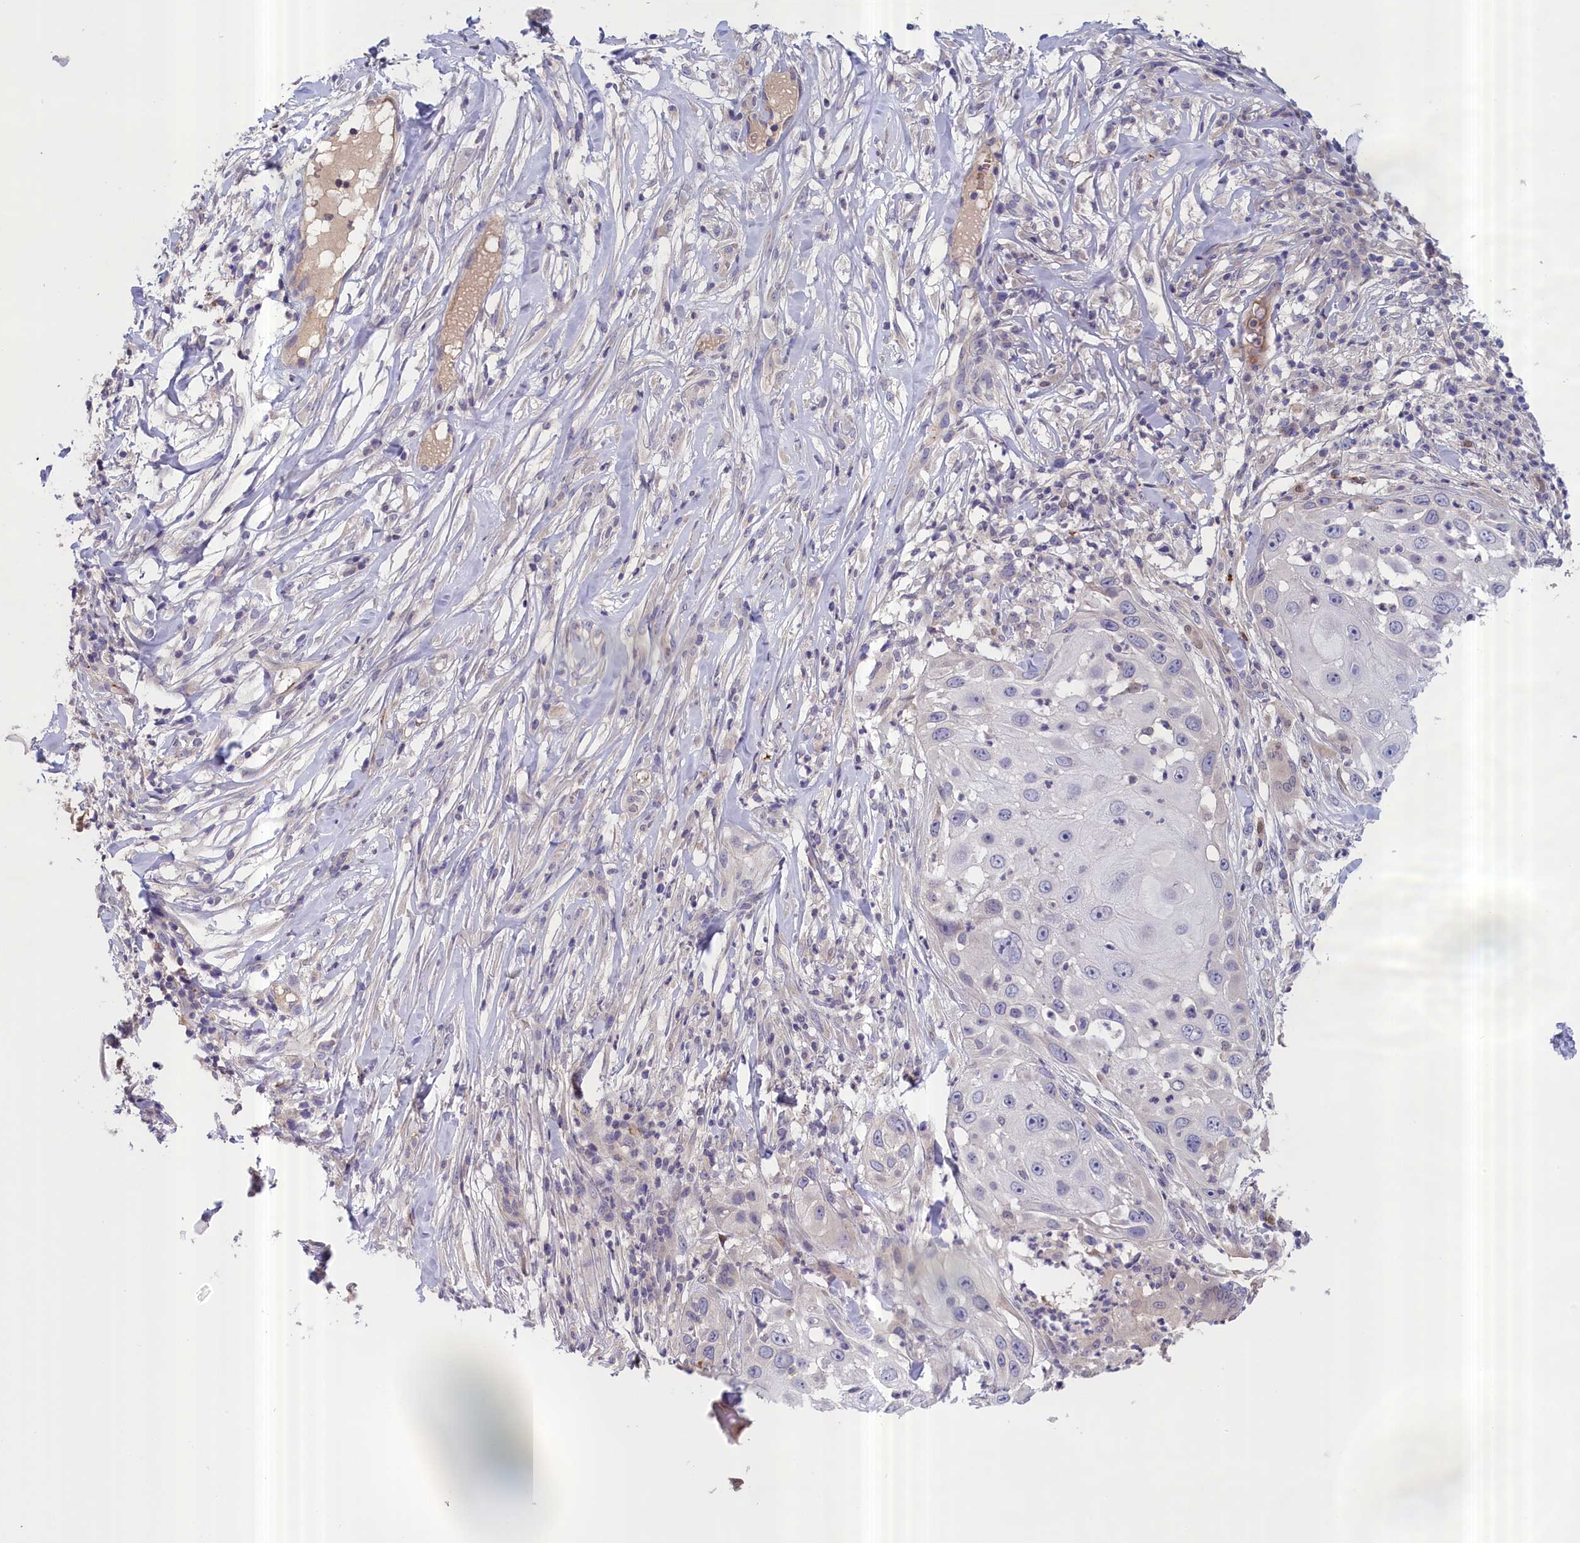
{"staining": {"intensity": "negative", "quantity": "none", "location": "none"}, "tissue": "skin cancer", "cell_type": "Tumor cells", "image_type": "cancer", "snomed": [{"axis": "morphology", "description": "Squamous cell carcinoma, NOS"}, {"axis": "topography", "description": "Skin"}], "caption": "Skin cancer stained for a protein using immunohistochemistry (IHC) exhibits no positivity tumor cells.", "gene": "IGFALS", "patient": {"sex": "female", "age": 44}}